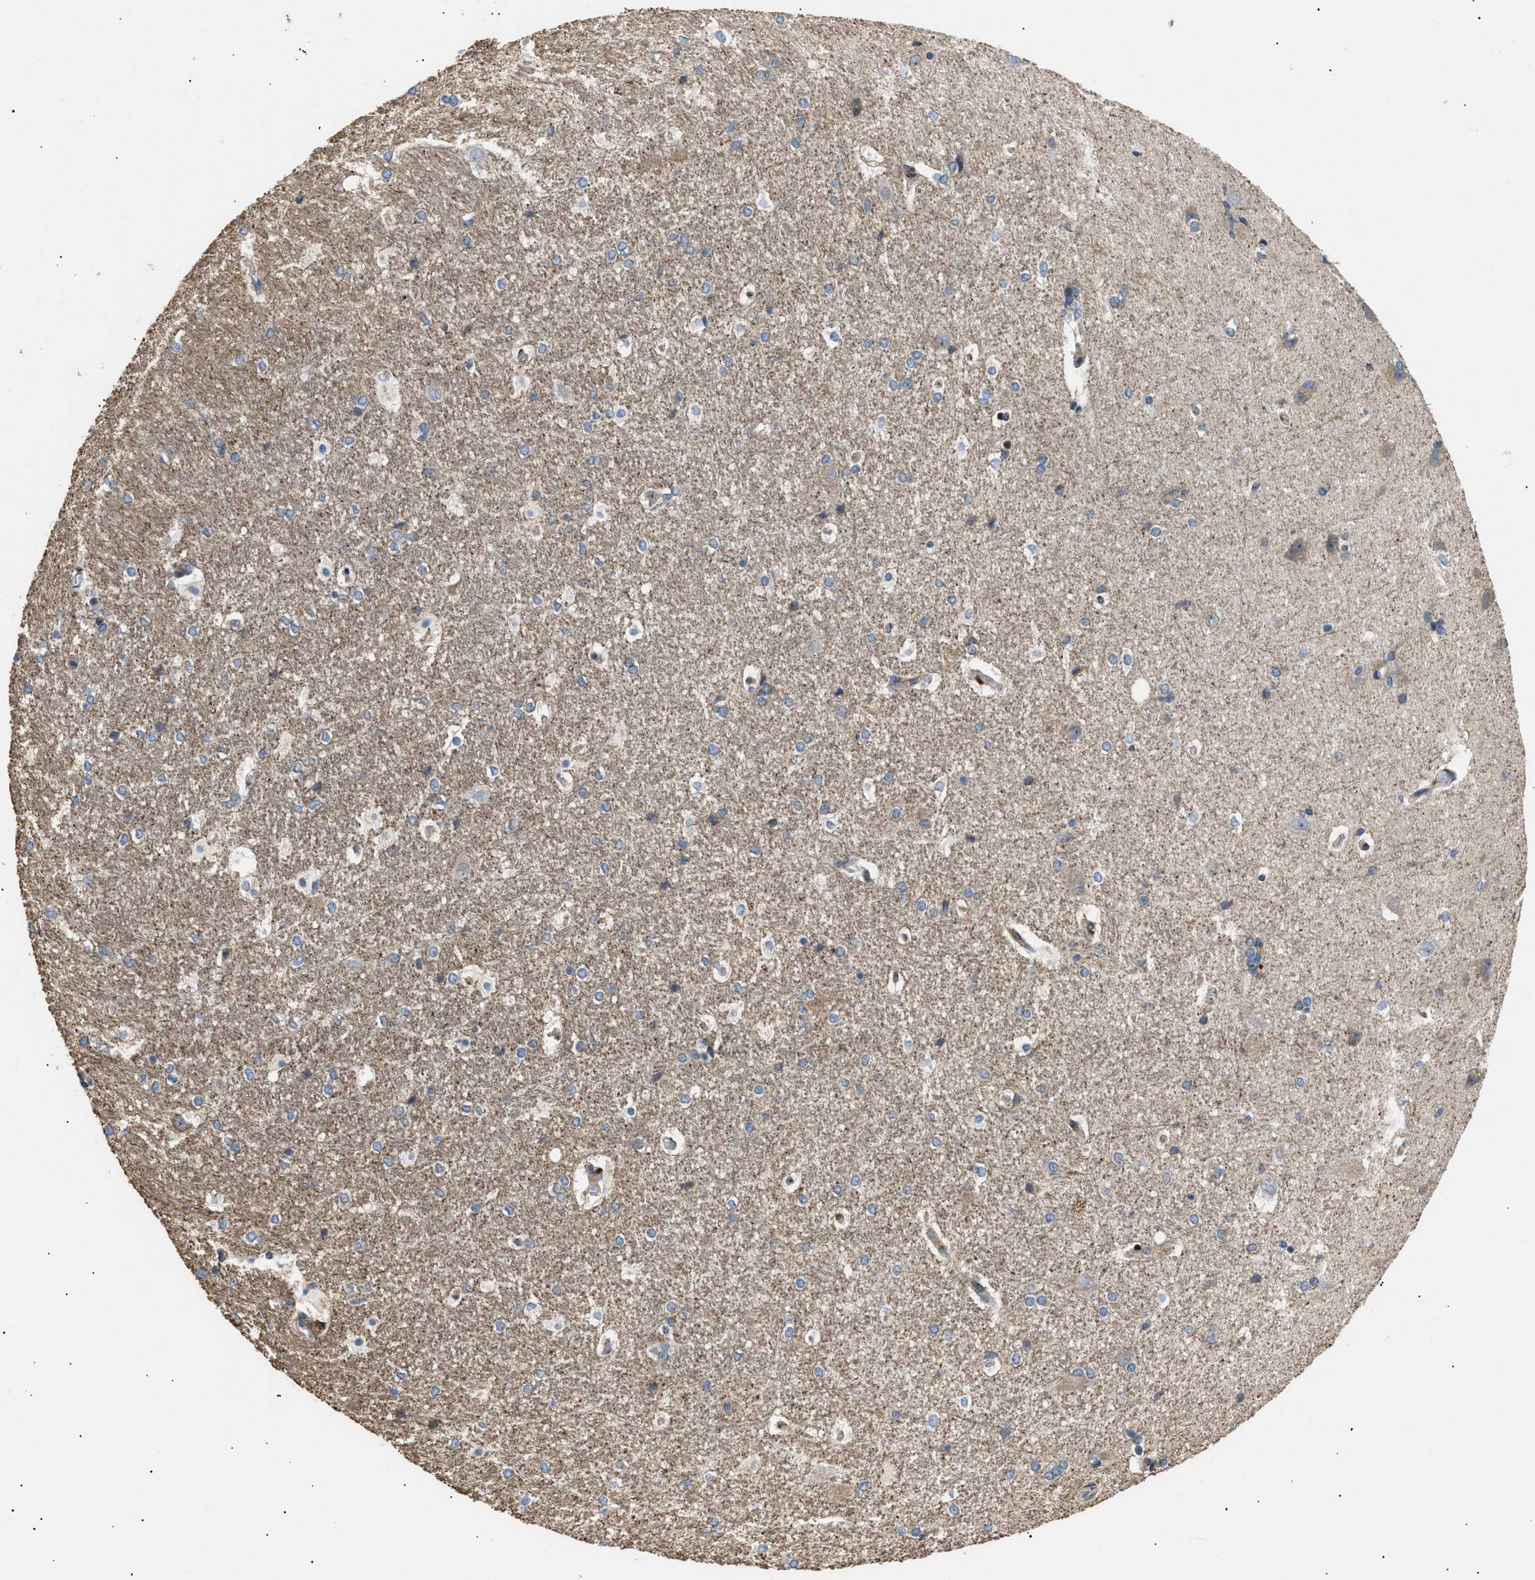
{"staining": {"intensity": "weak", "quantity": "<25%", "location": "cytoplasmic/membranous"}, "tissue": "hippocampus", "cell_type": "Glial cells", "image_type": "normal", "snomed": [{"axis": "morphology", "description": "Normal tissue, NOS"}, {"axis": "topography", "description": "Hippocampus"}], "caption": "Hippocampus stained for a protein using immunohistochemistry (IHC) exhibits no positivity glial cells.", "gene": "LYSMD3", "patient": {"sex": "female", "age": 19}}